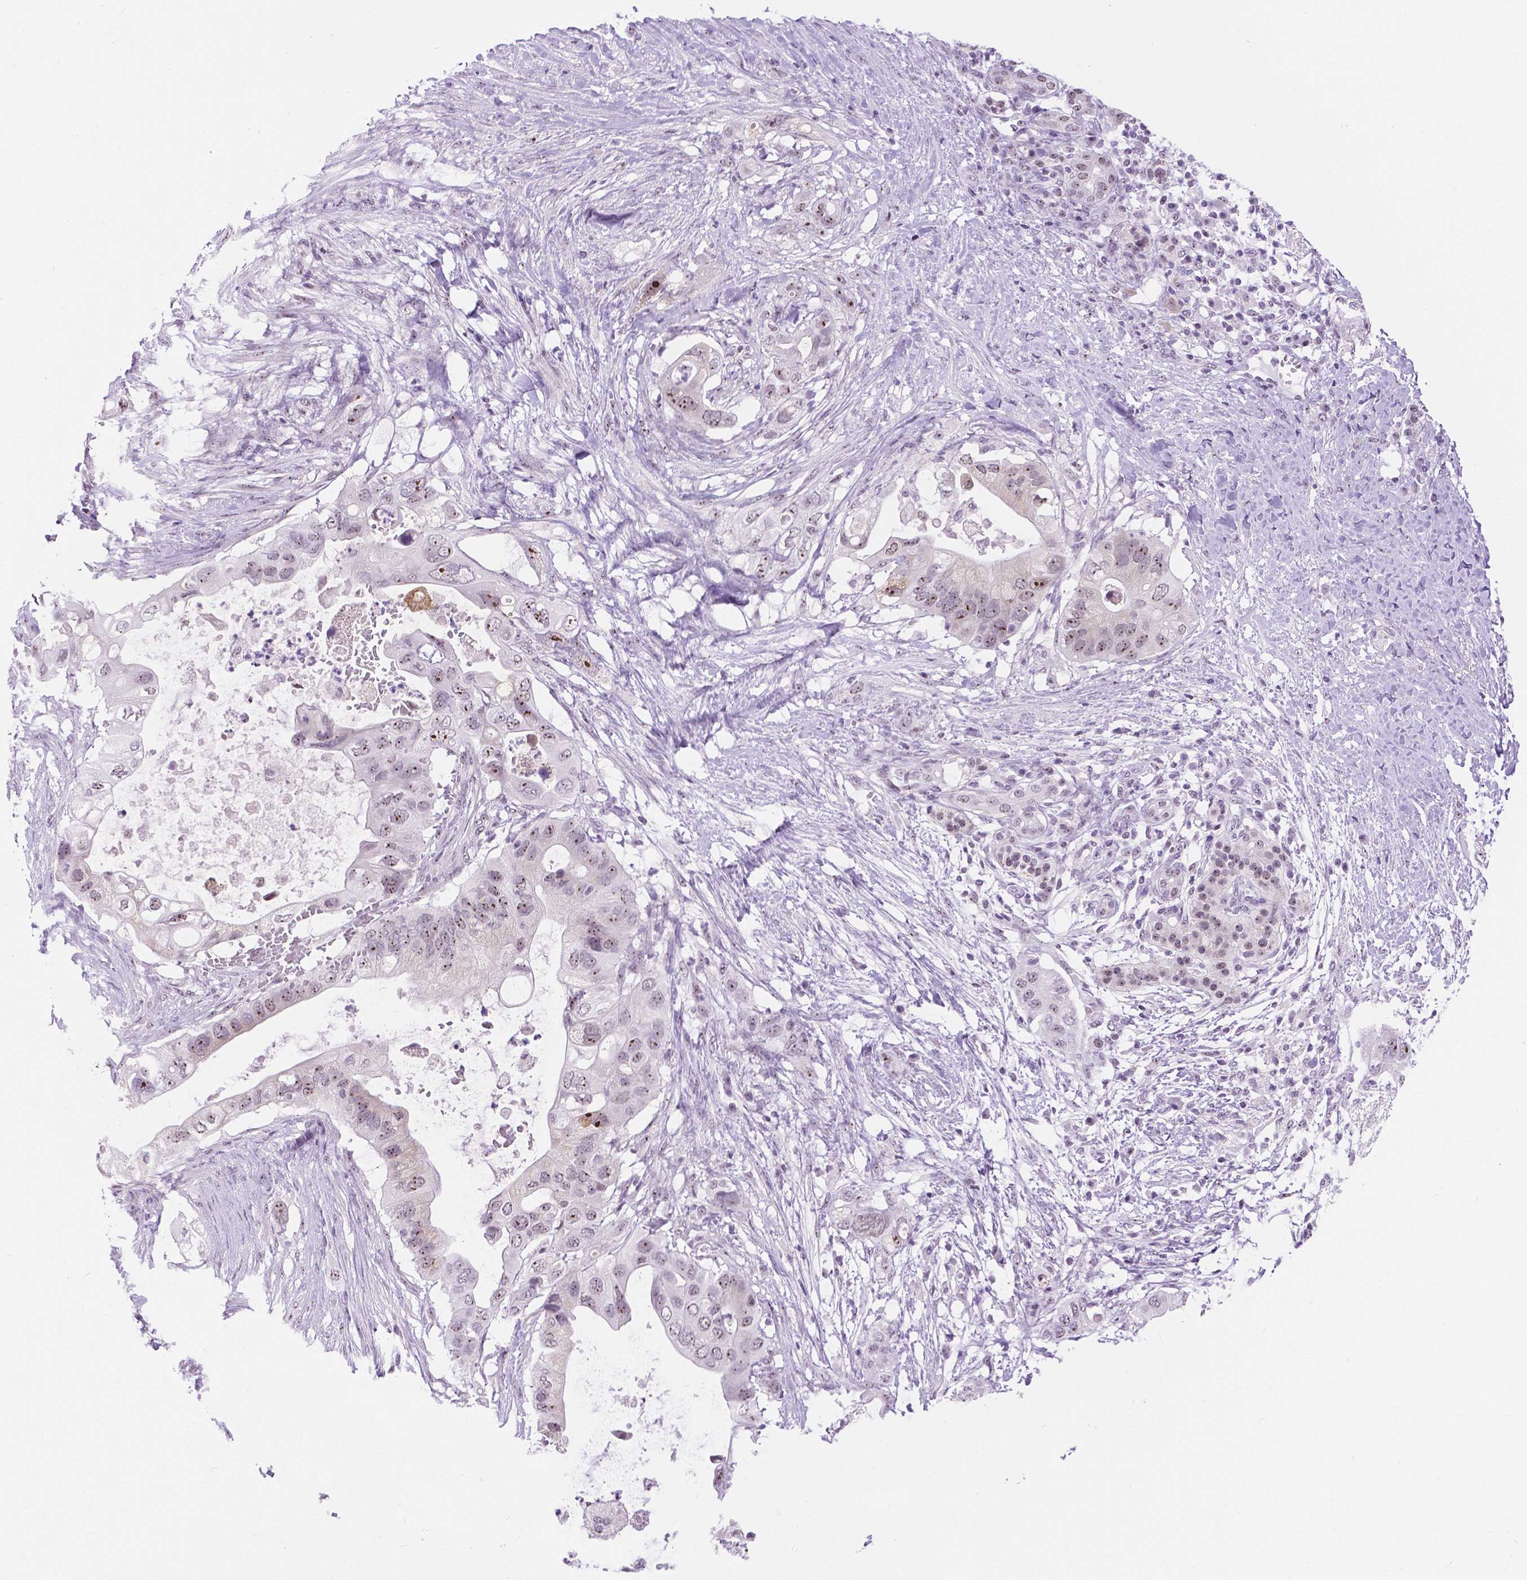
{"staining": {"intensity": "moderate", "quantity": ">75%", "location": "nuclear"}, "tissue": "pancreatic cancer", "cell_type": "Tumor cells", "image_type": "cancer", "snomed": [{"axis": "morphology", "description": "Adenocarcinoma, NOS"}, {"axis": "topography", "description": "Pancreas"}], "caption": "Pancreatic adenocarcinoma stained with DAB (3,3'-diaminobenzidine) immunohistochemistry (IHC) reveals medium levels of moderate nuclear positivity in about >75% of tumor cells.", "gene": "NHP2", "patient": {"sex": "female", "age": 72}}